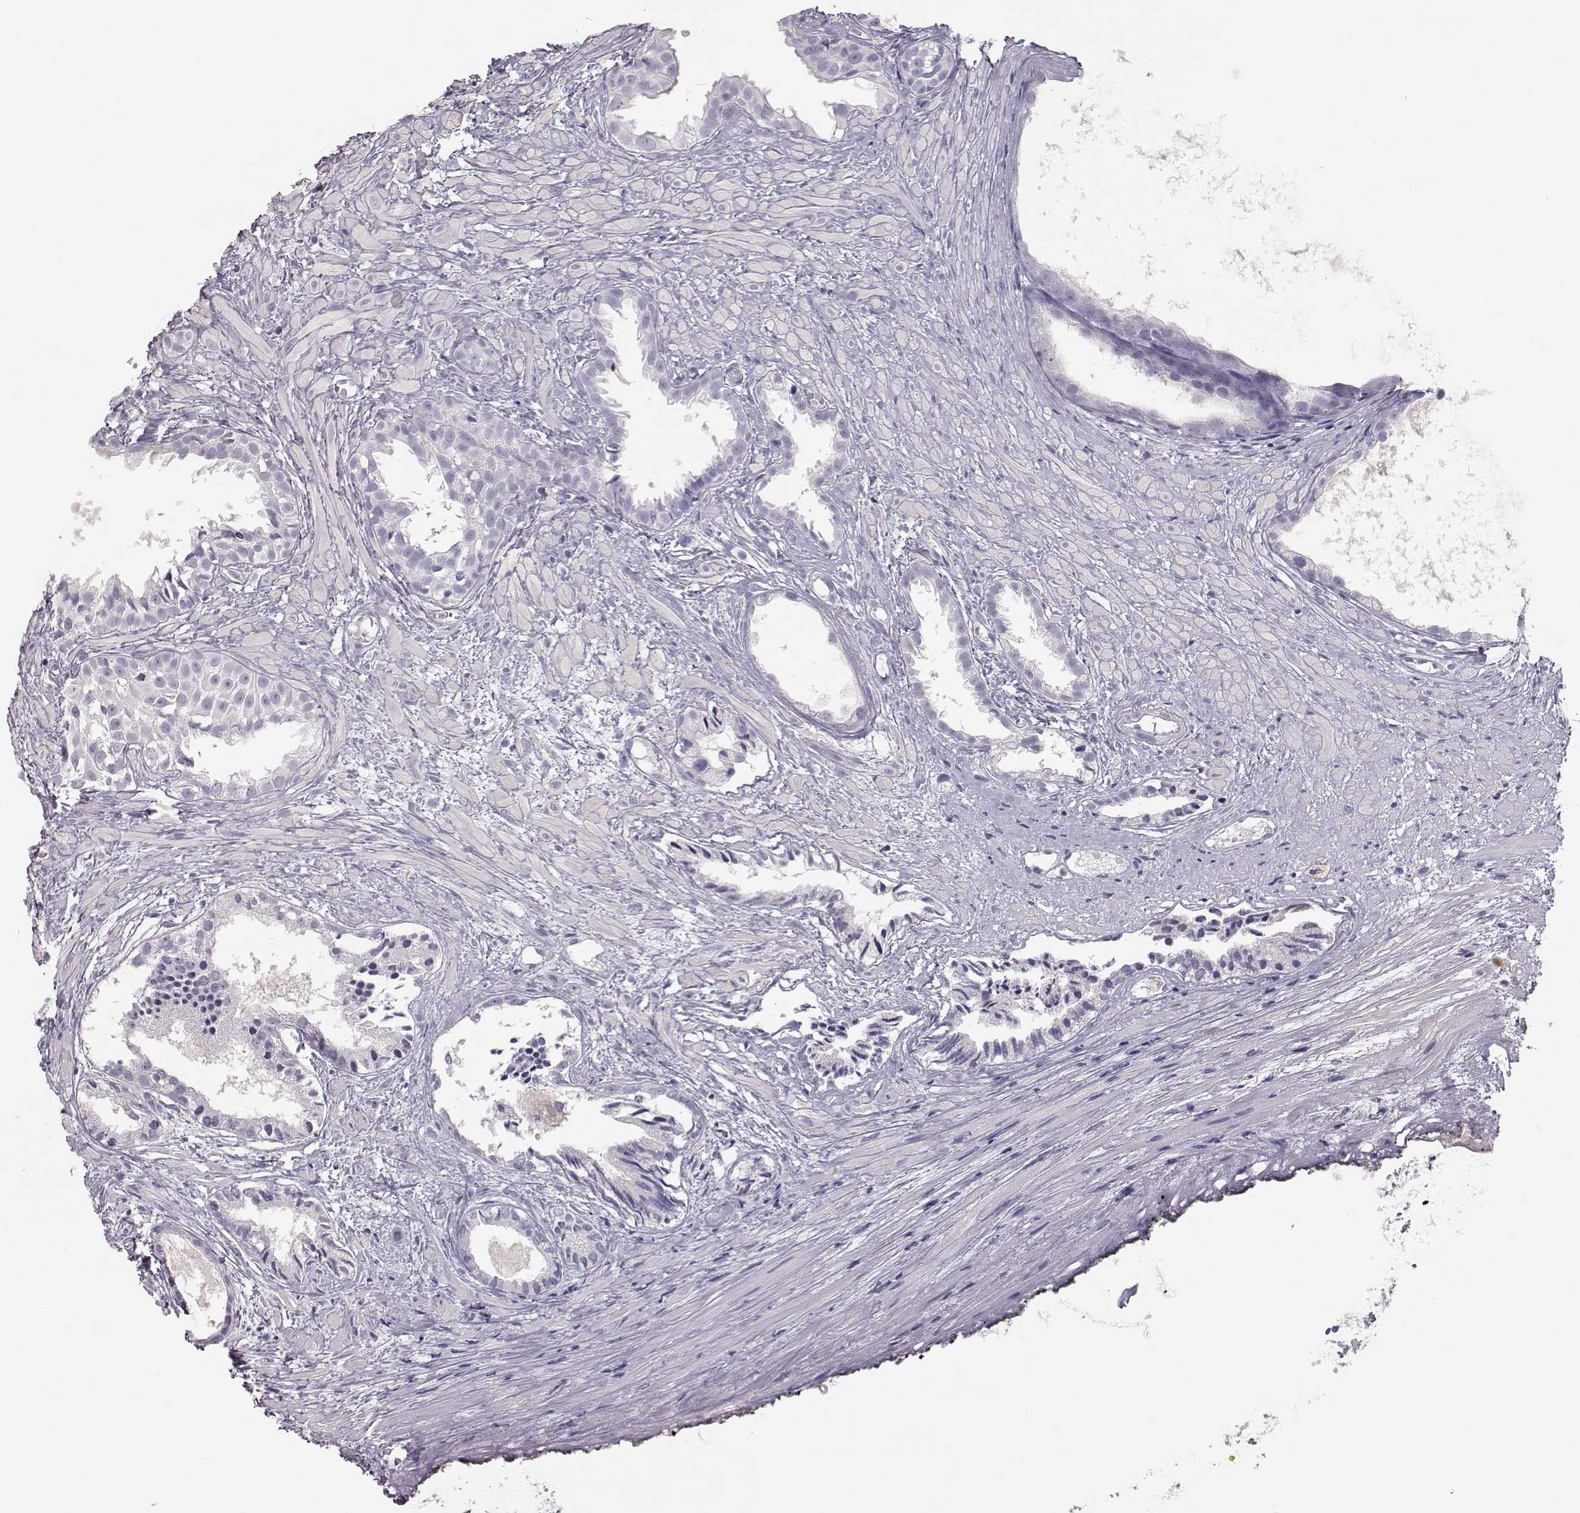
{"staining": {"intensity": "negative", "quantity": "none", "location": "none"}, "tissue": "prostate cancer", "cell_type": "Tumor cells", "image_type": "cancer", "snomed": [{"axis": "morphology", "description": "Adenocarcinoma, High grade"}, {"axis": "topography", "description": "Prostate"}], "caption": "Prostate adenocarcinoma (high-grade) was stained to show a protein in brown. There is no significant positivity in tumor cells. (Brightfield microscopy of DAB immunohistochemistry at high magnification).", "gene": "SLCO6A1", "patient": {"sex": "male", "age": 79}}